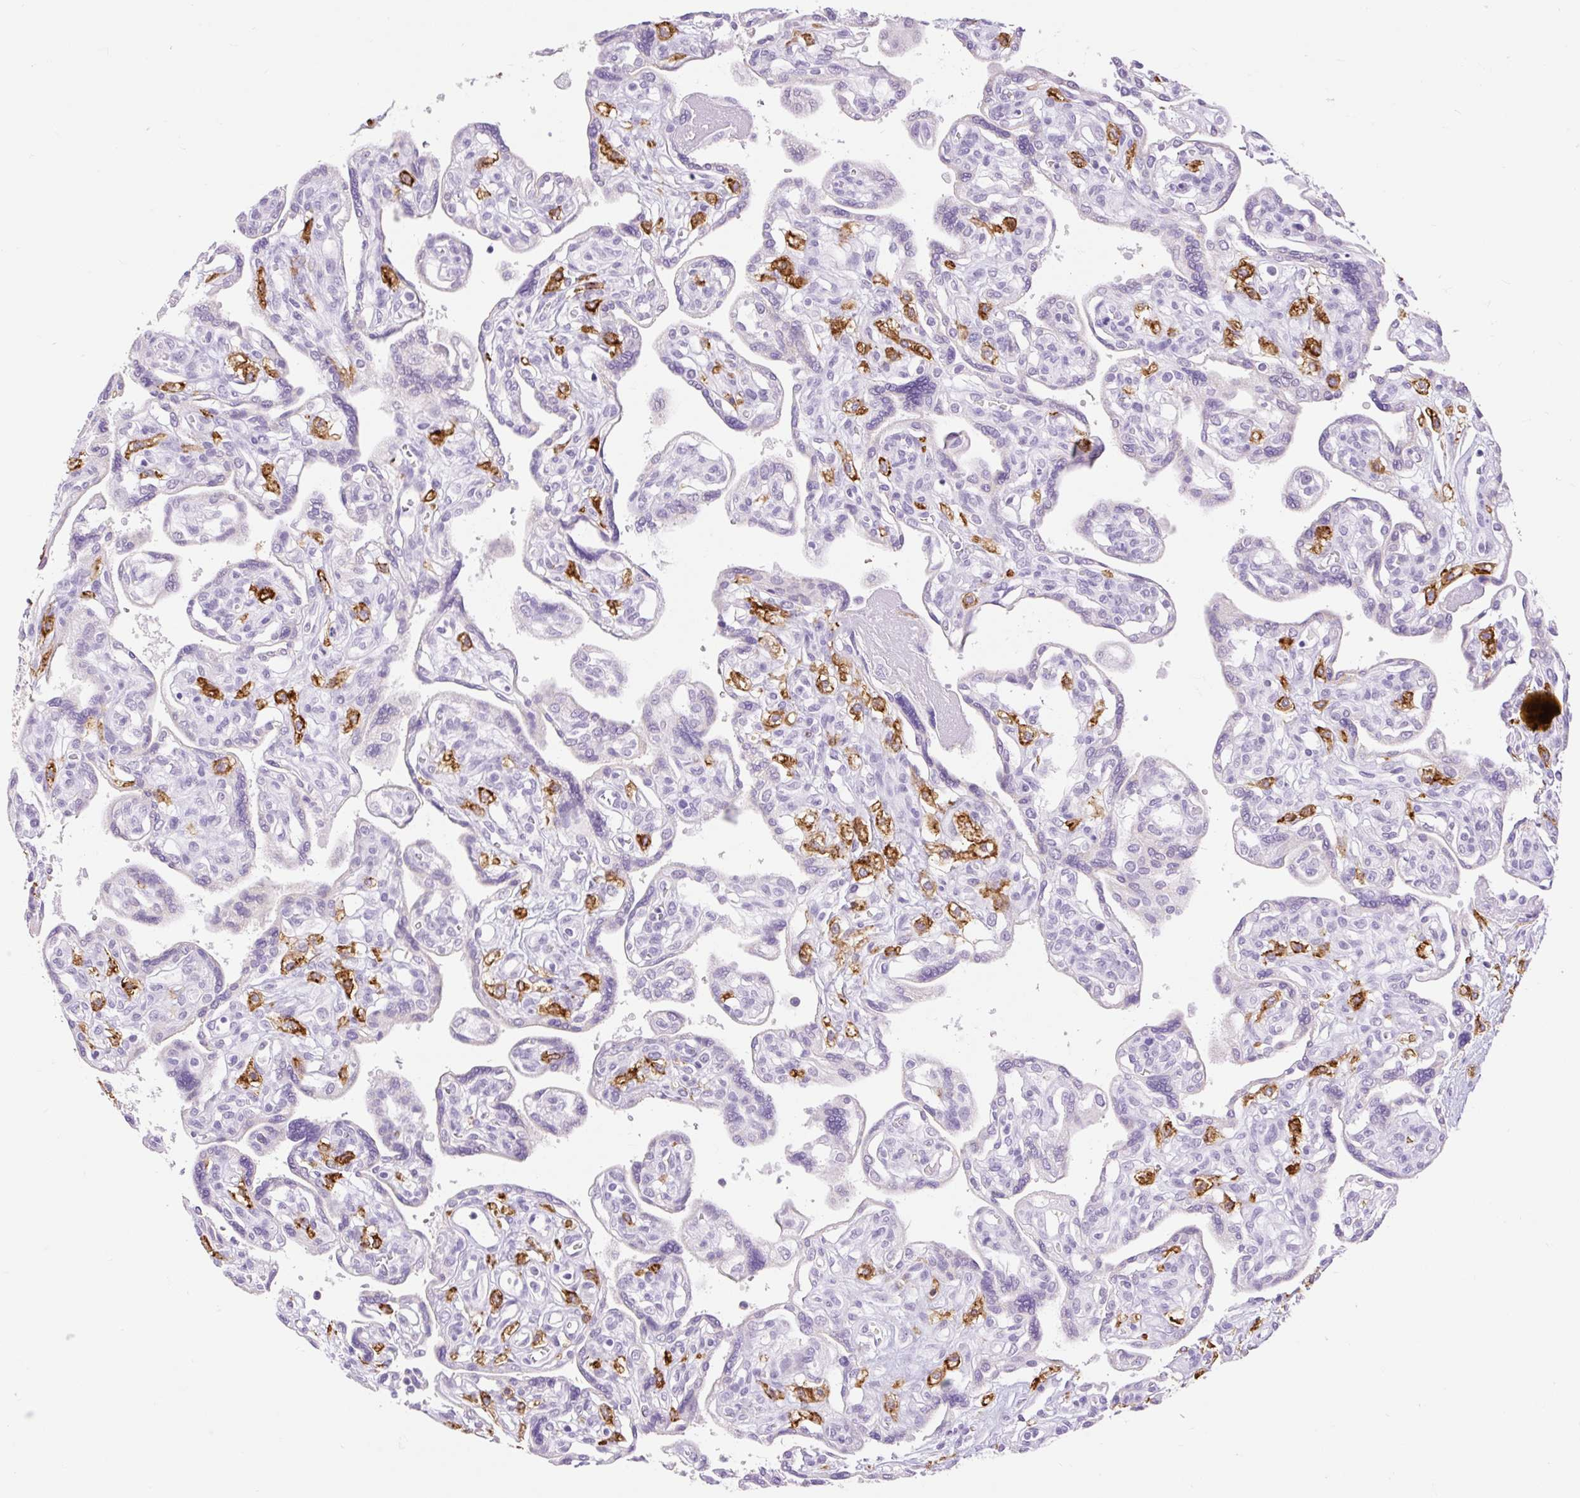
{"staining": {"intensity": "negative", "quantity": "none", "location": "none"}, "tissue": "placenta", "cell_type": "Decidual cells", "image_type": "normal", "snomed": [{"axis": "morphology", "description": "Normal tissue, NOS"}, {"axis": "topography", "description": "Placenta"}], "caption": "DAB immunohistochemical staining of unremarkable human placenta reveals no significant staining in decidual cells.", "gene": "SIGLEC1", "patient": {"sex": "female", "age": 39}}